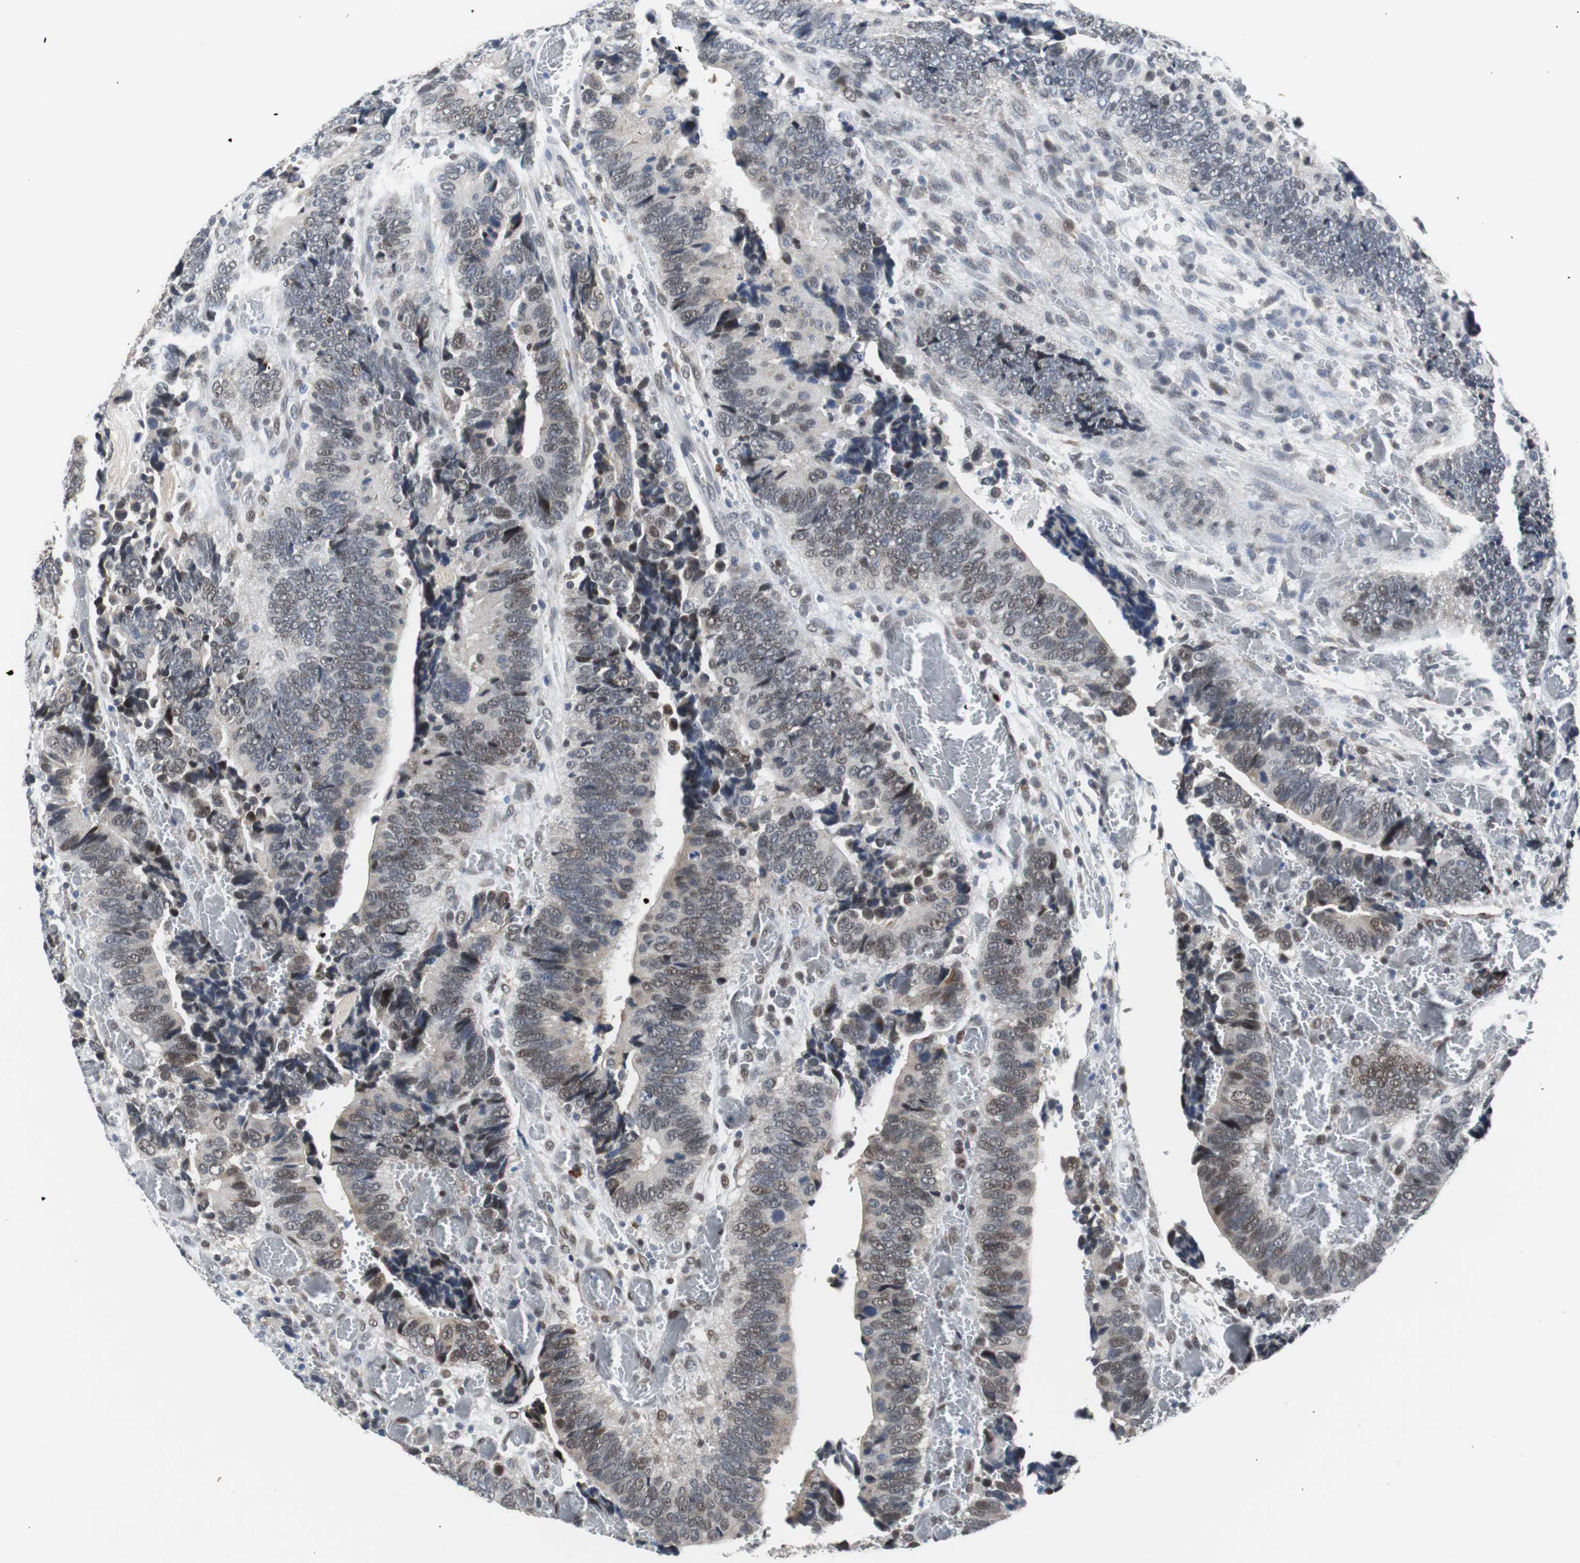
{"staining": {"intensity": "weak", "quantity": "<25%", "location": "nuclear"}, "tissue": "colorectal cancer", "cell_type": "Tumor cells", "image_type": "cancer", "snomed": [{"axis": "morphology", "description": "Adenocarcinoma, NOS"}, {"axis": "topography", "description": "Colon"}], "caption": "Tumor cells are negative for brown protein staining in colorectal adenocarcinoma.", "gene": "USP28", "patient": {"sex": "male", "age": 72}}